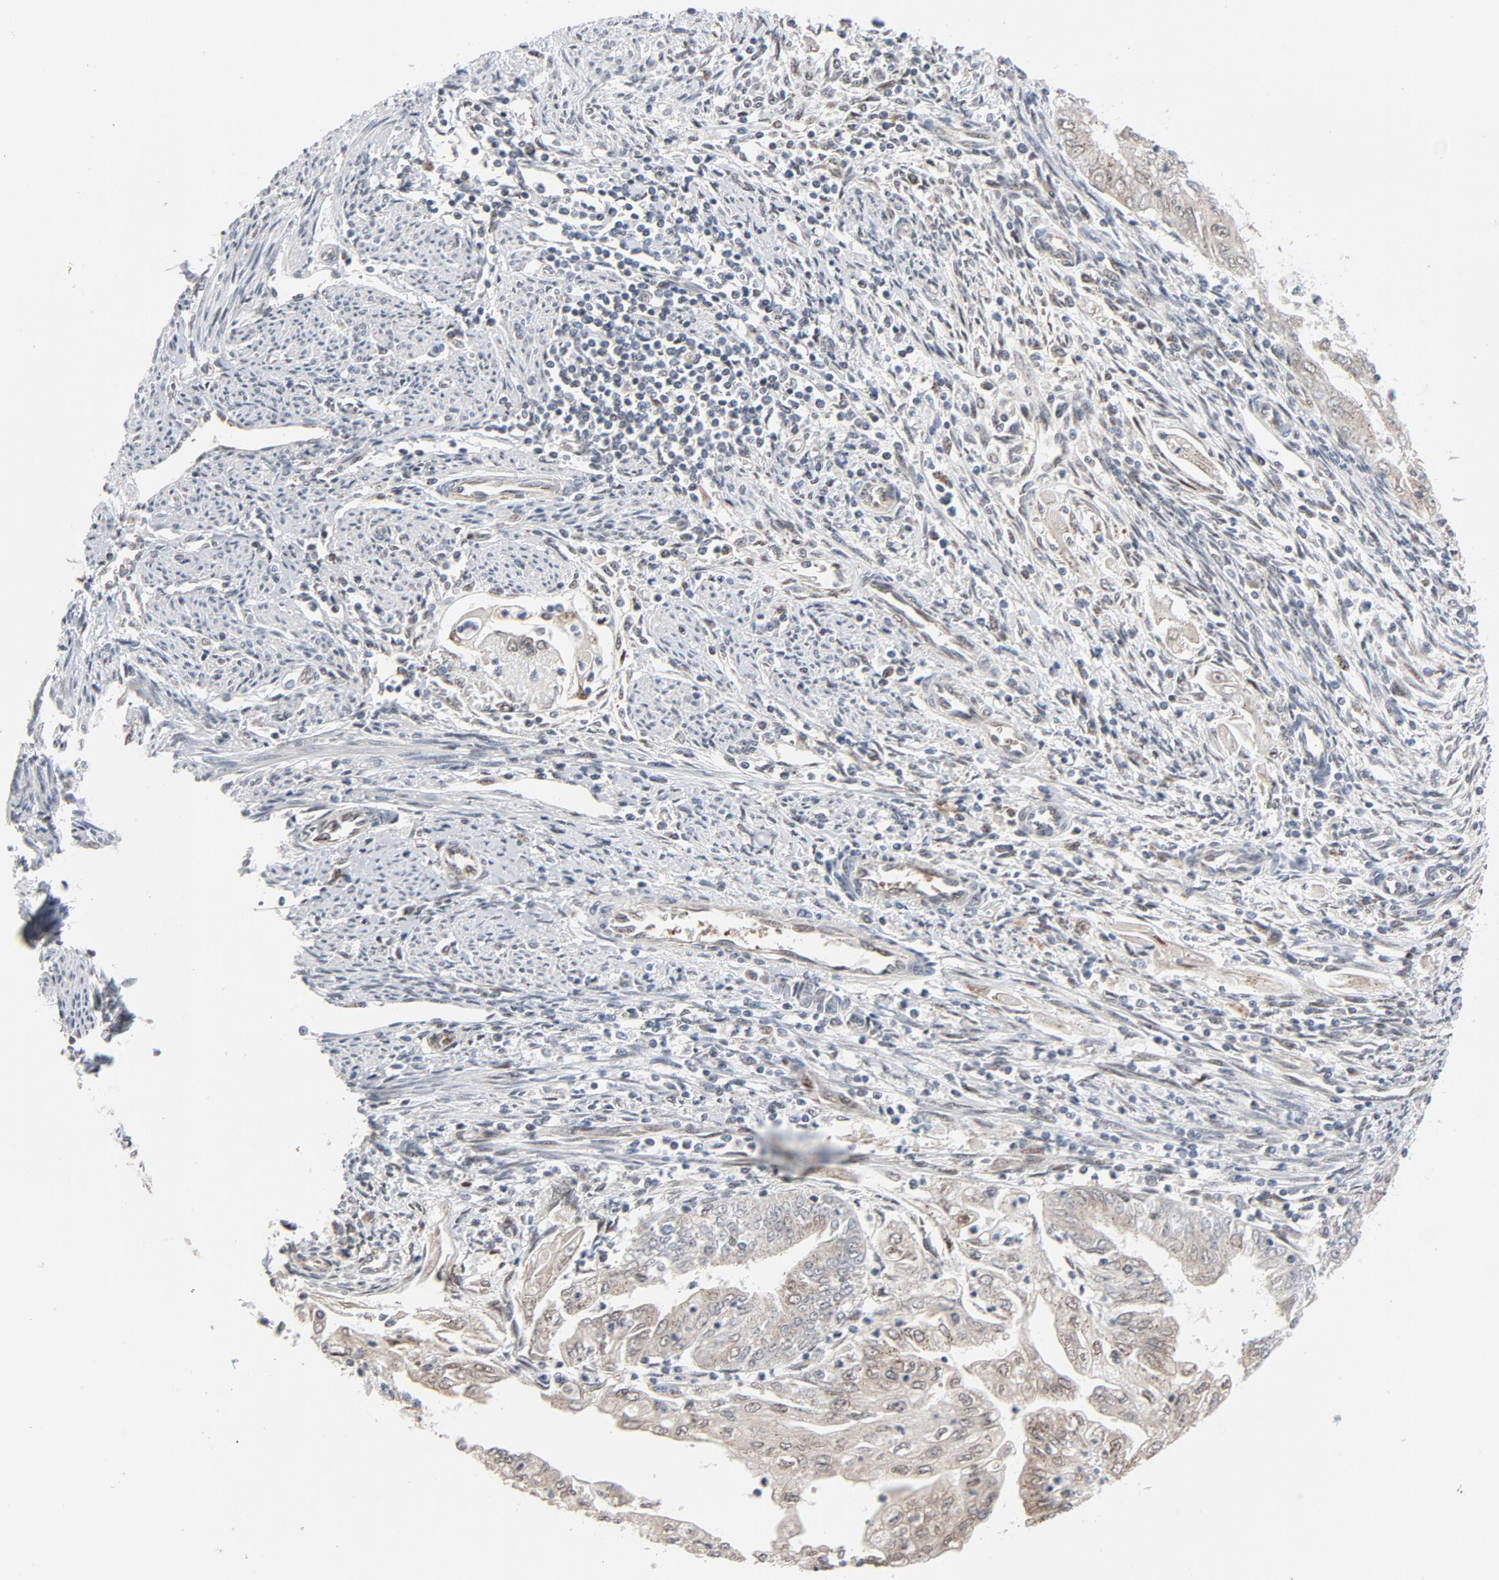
{"staining": {"intensity": "negative", "quantity": "none", "location": "none"}, "tissue": "endometrial cancer", "cell_type": "Tumor cells", "image_type": "cancer", "snomed": [{"axis": "morphology", "description": "Adenocarcinoma, NOS"}, {"axis": "topography", "description": "Endometrium"}], "caption": "Immunohistochemistry (IHC) histopathology image of endometrial cancer stained for a protein (brown), which shows no positivity in tumor cells.", "gene": "RPL12", "patient": {"sex": "female", "age": 75}}